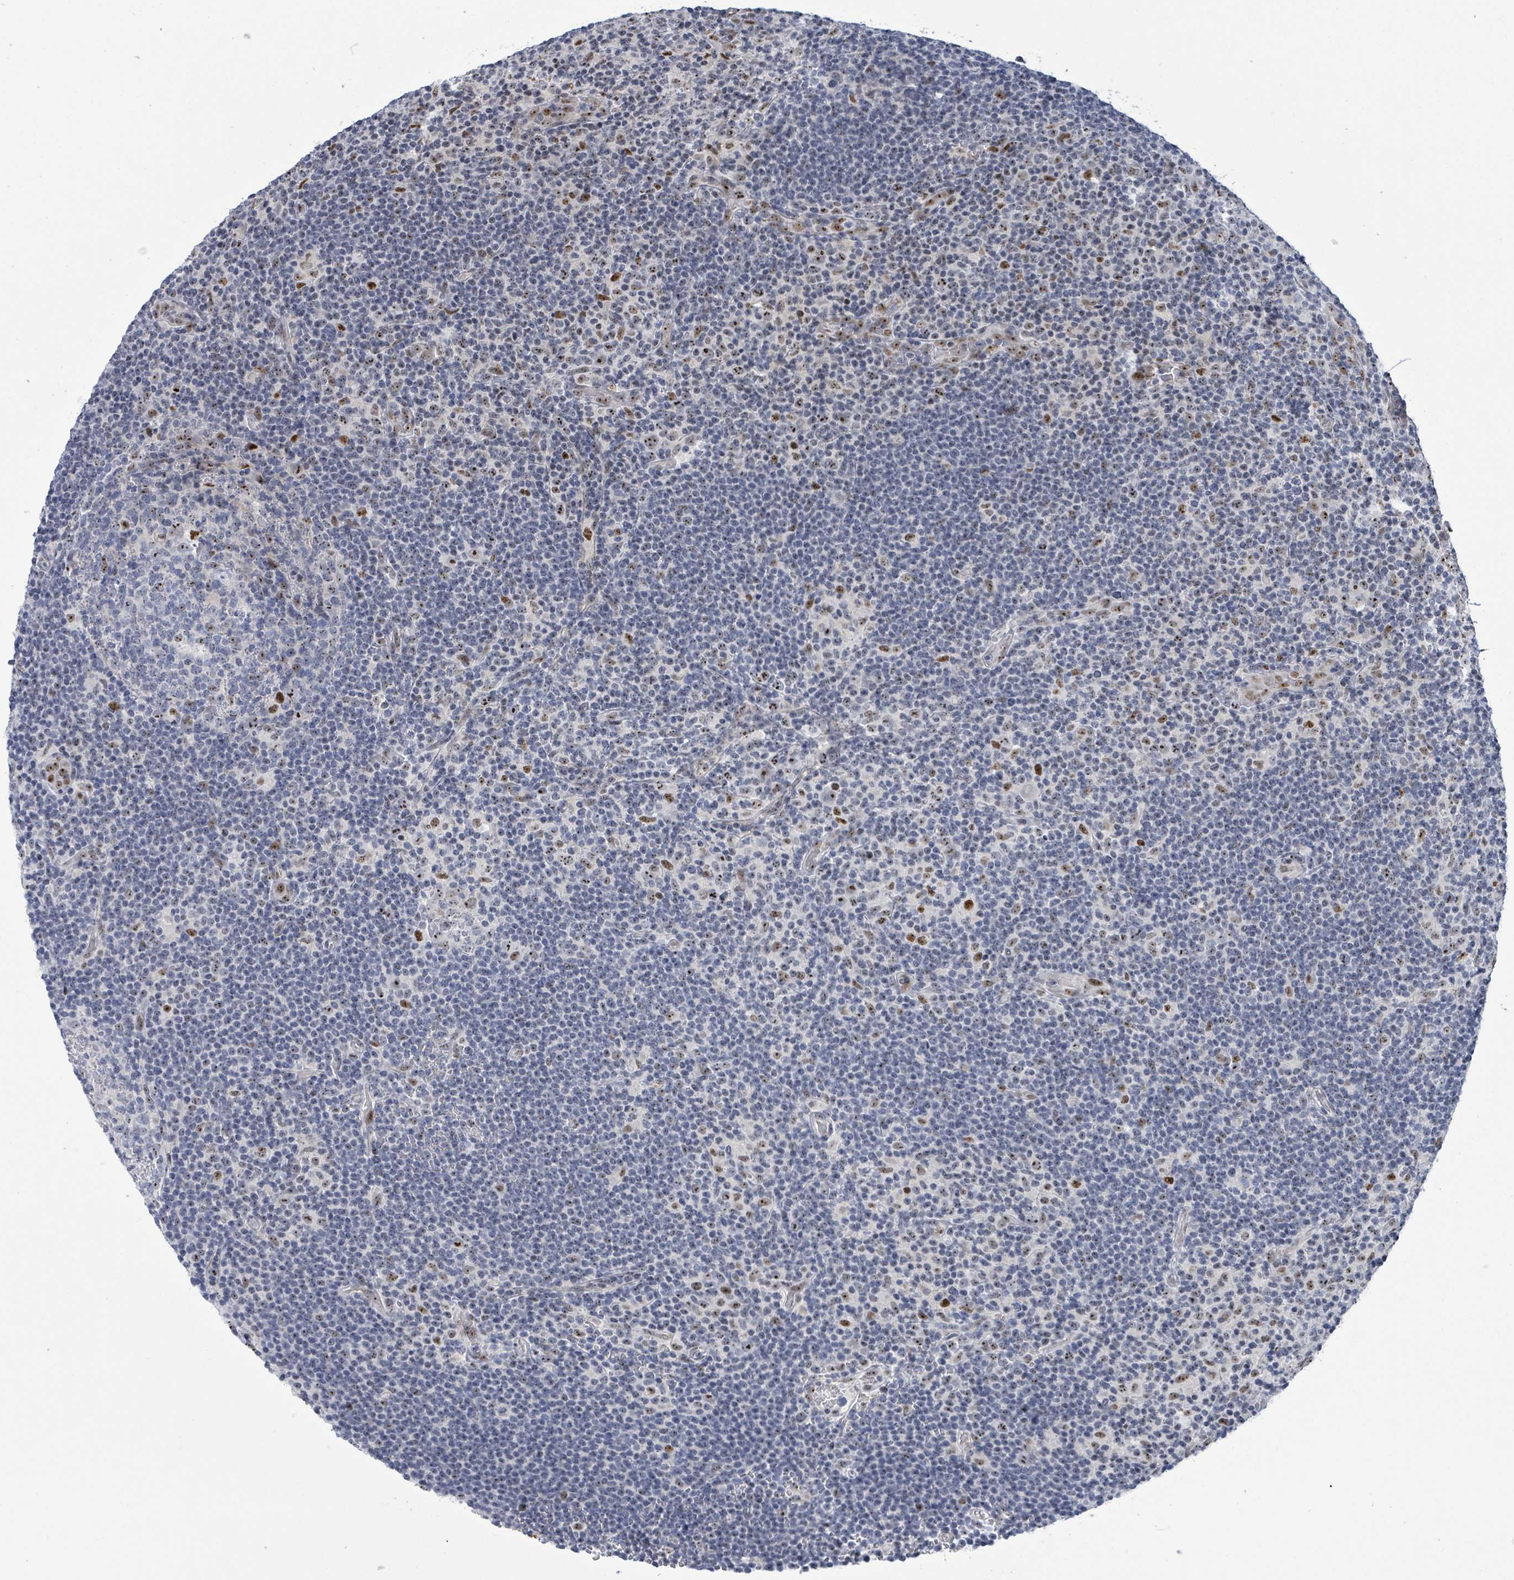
{"staining": {"intensity": "moderate", "quantity": ">75%", "location": "nuclear"}, "tissue": "lymphoma", "cell_type": "Tumor cells", "image_type": "cancer", "snomed": [{"axis": "morphology", "description": "Hodgkin's disease, NOS"}, {"axis": "topography", "description": "Lymph node"}], "caption": "Lymphoma stained for a protein reveals moderate nuclear positivity in tumor cells.", "gene": "RRN3", "patient": {"sex": "female", "age": 57}}